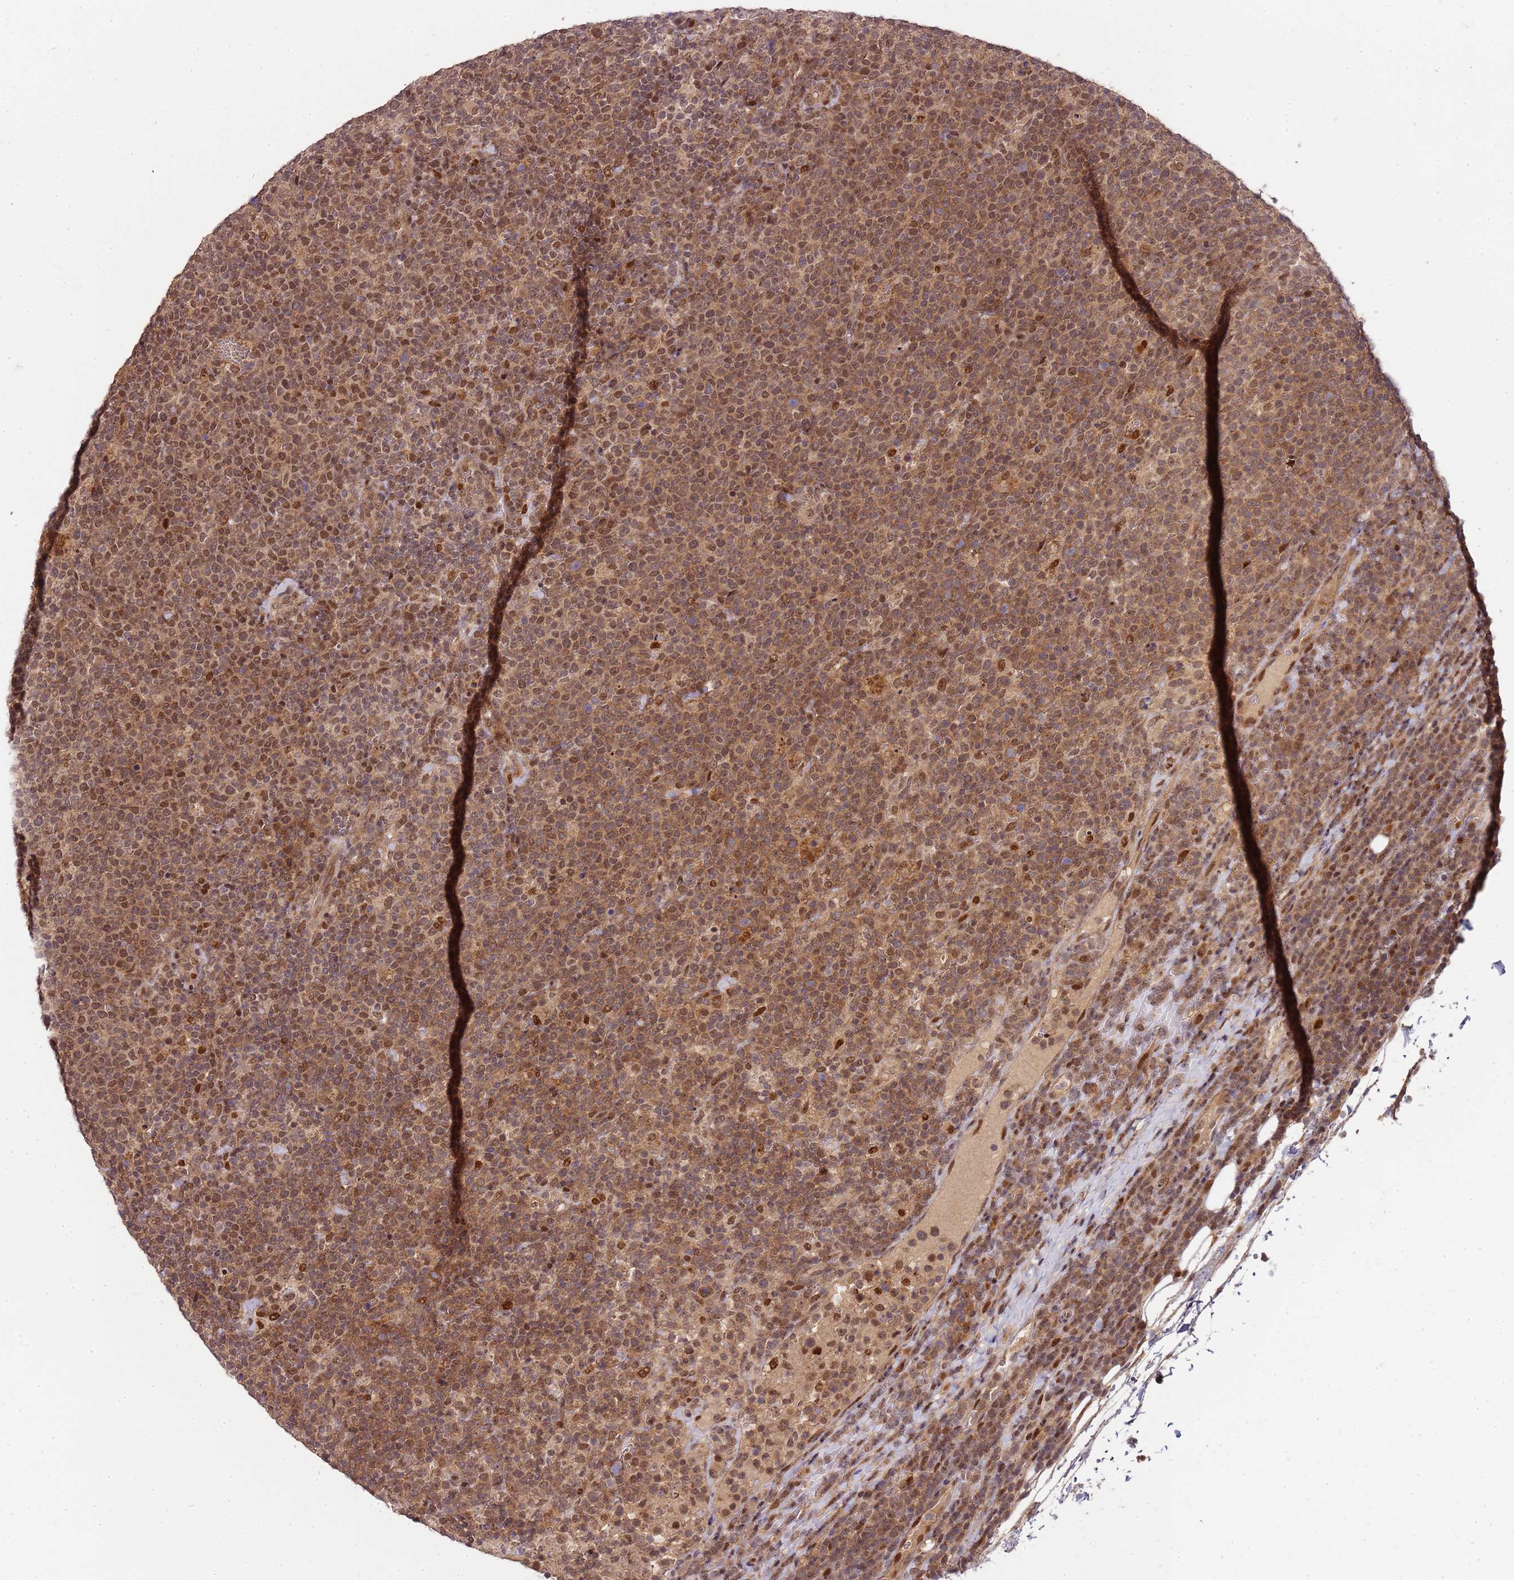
{"staining": {"intensity": "moderate", "quantity": ">75%", "location": "cytoplasmic/membranous,nuclear"}, "tissue": "lymphoma", "cell_type": "Tumor cells", "image_type": "cancer", "snomed": [{"axis": "morphology", "description": "Malignant lymphoma, non-Hodgkin's type, High grade"}, {"axis": "topography", "description": "Lymph node"}], "caption": "Immunohistochemistry histopathology image of neoplastic tissue: human malignant lymphoma, non-Hodgkin's type (high-grade) stained using immunohistochemistry (IHC) reveals medium levels of moderate protein expression localized specifically in the cytoplasmic/membranous and nuclear of tumor cells, appearing as a cytoplasmic/membranous and nuclear brown color.", "gene": "EDC3", "patient": {"sex": "male", "age": 61}}